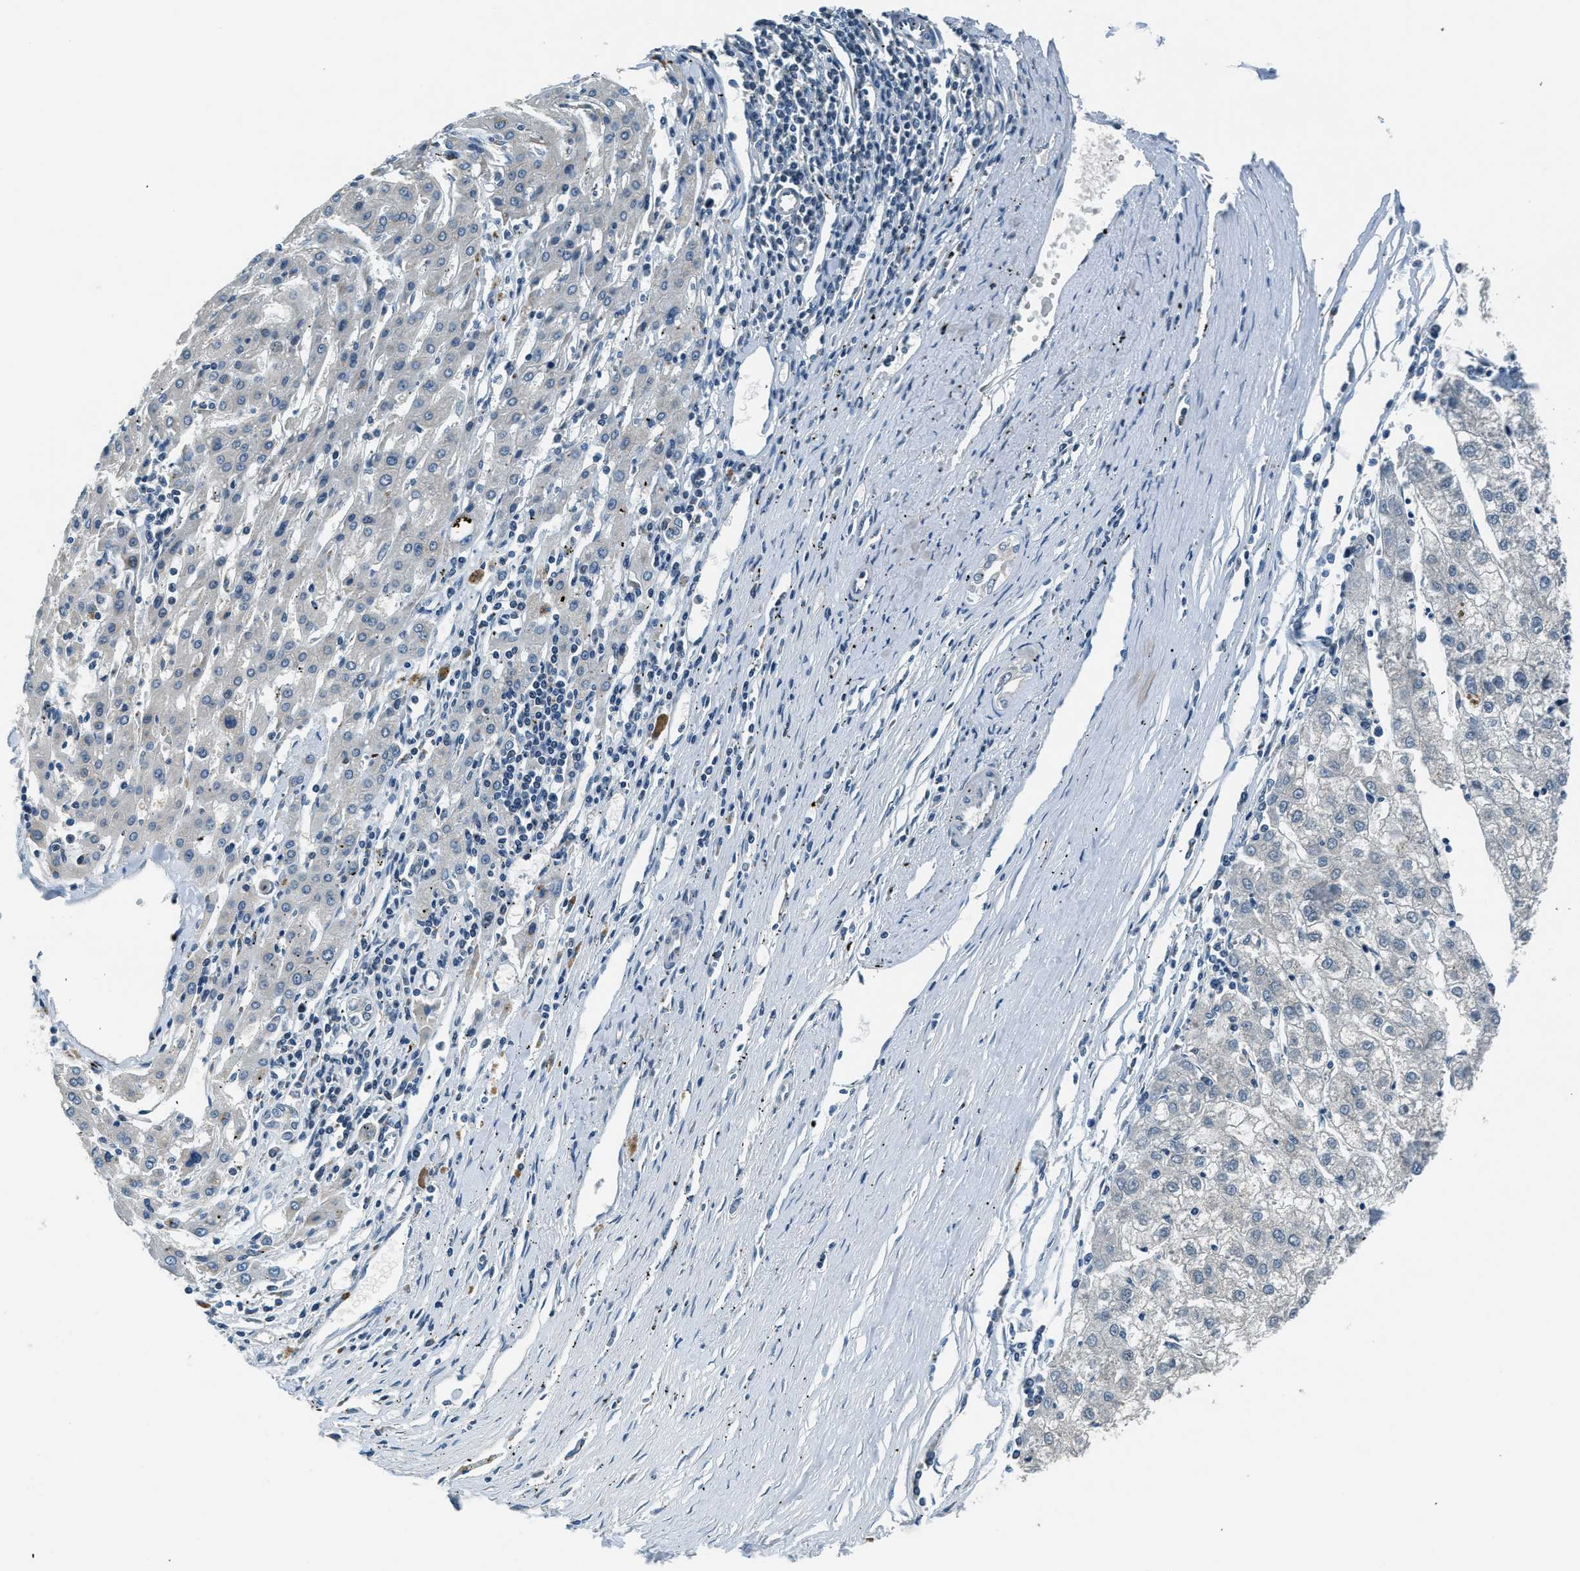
{"staining": {"intensity": "negative", "quantity": "none", "location": "none"}, "tissue": "liver cancer", "cell_type": "Tumor cells", "image_type": "cancer", "snomed": [{"axis": "morphology", "description": "Carcinoma, Hepatocellular, NOS"}, {"axis": "topography", "description": "Liver"}], "caption": "Immunohistochemistry (IHC) of liver hepatocellular carcinoma demonstrates no expression in tumor cells.", "gene": "NME8", "patient": {"sex": "male", "age": 72}}